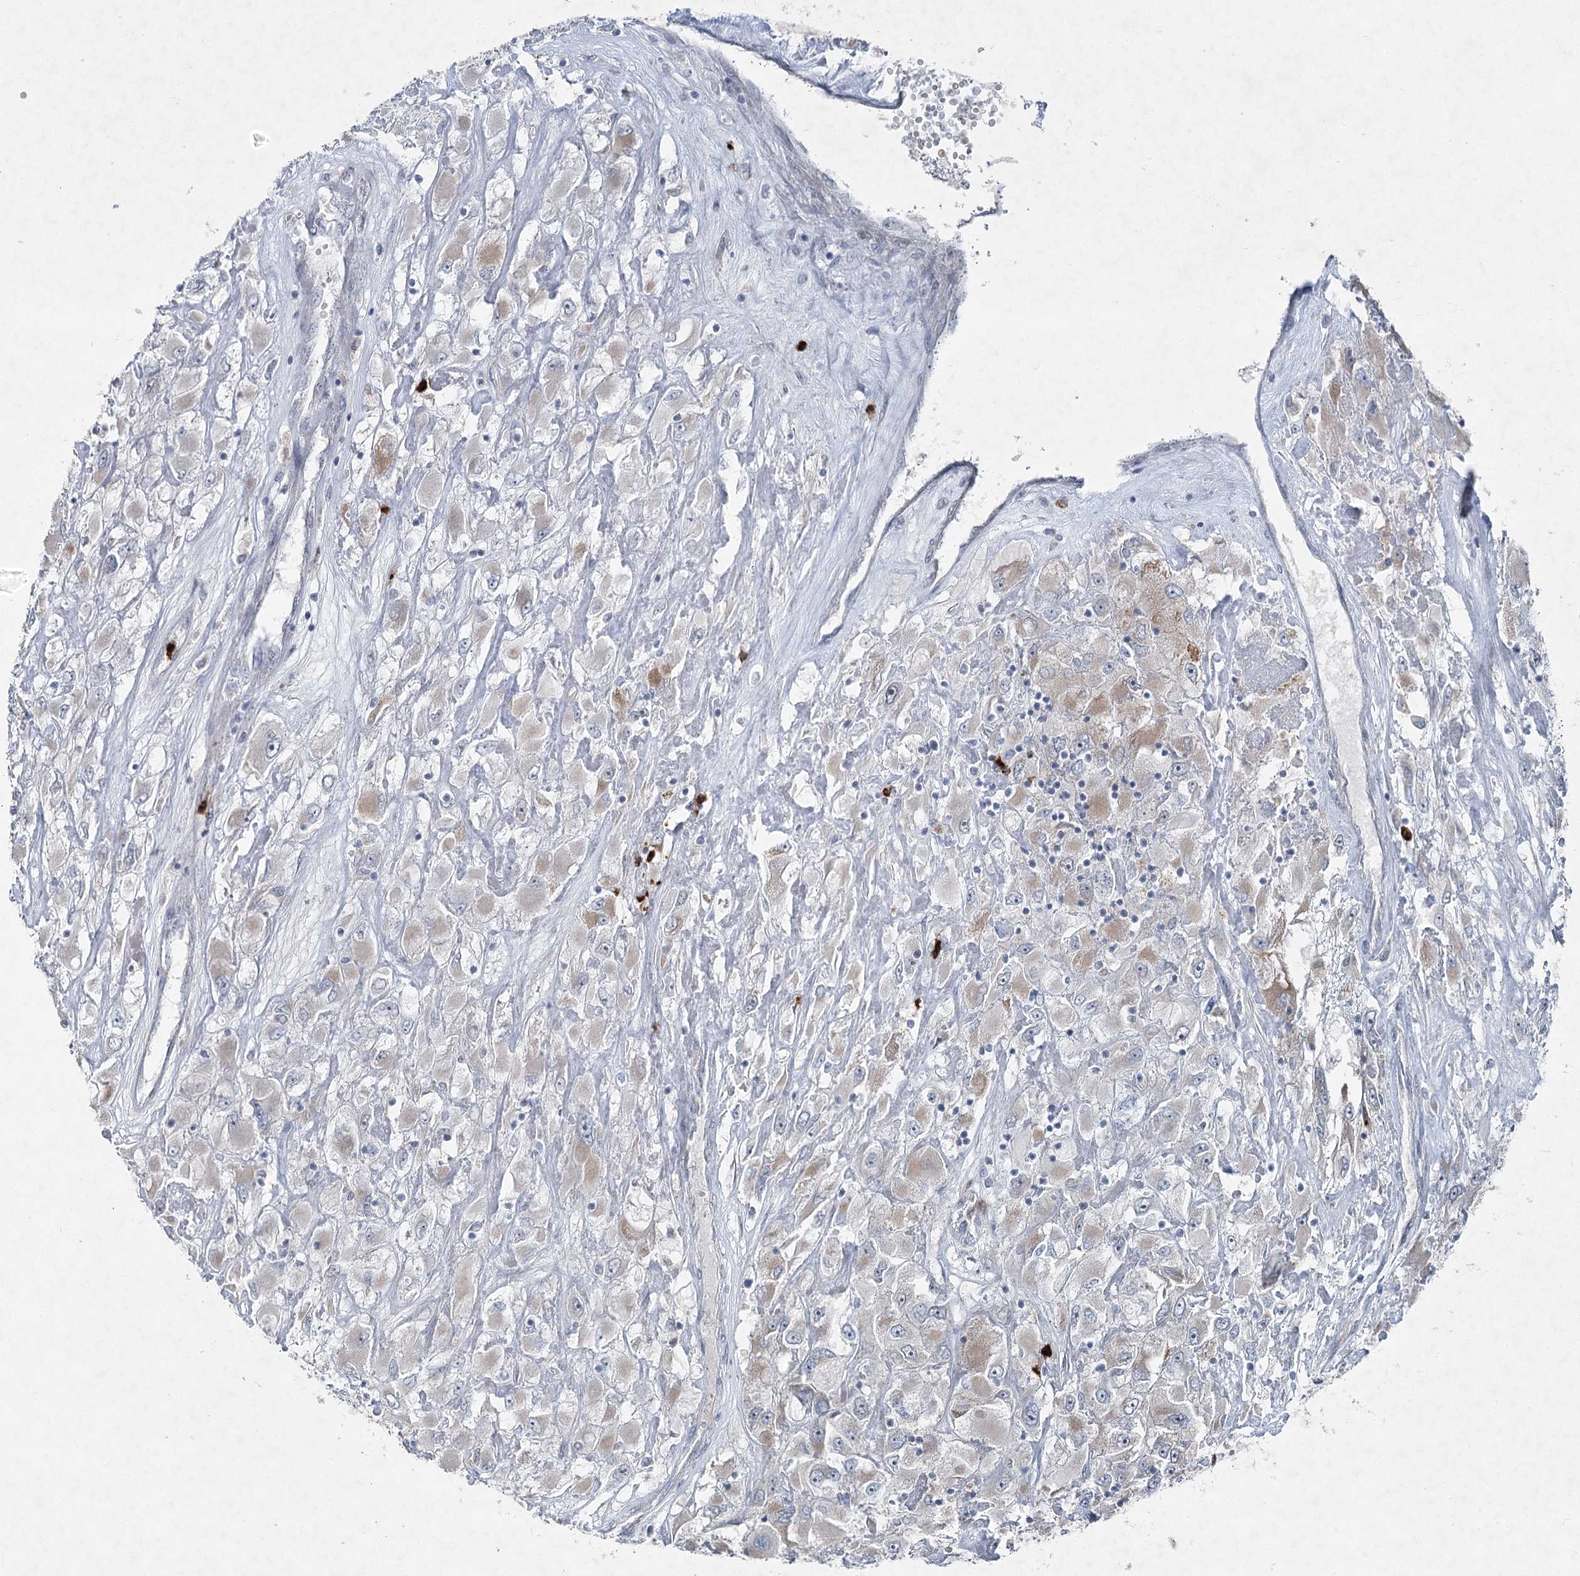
{"staining": {"intensity": "weak", "quantity": "<25%", "location": "cytoplasmic/membranous"}, "tissue": "renal cancer", "cell_type": "Tumor cells", "image_type": "cancer", "snomed": [{"axis": "morphology", "description": "Adenocarcinoma, NOS"}, {"axis": "topography", "description": "Kidney"}], "caption": "An immunohistochemistry histopathology image of renal adenocarcinoma is shown. There is no staining in tumor cells of renal adenocarcinoma.", "gene": "PLA2G12A", "patient": {"sex": "female", "age": 52}}